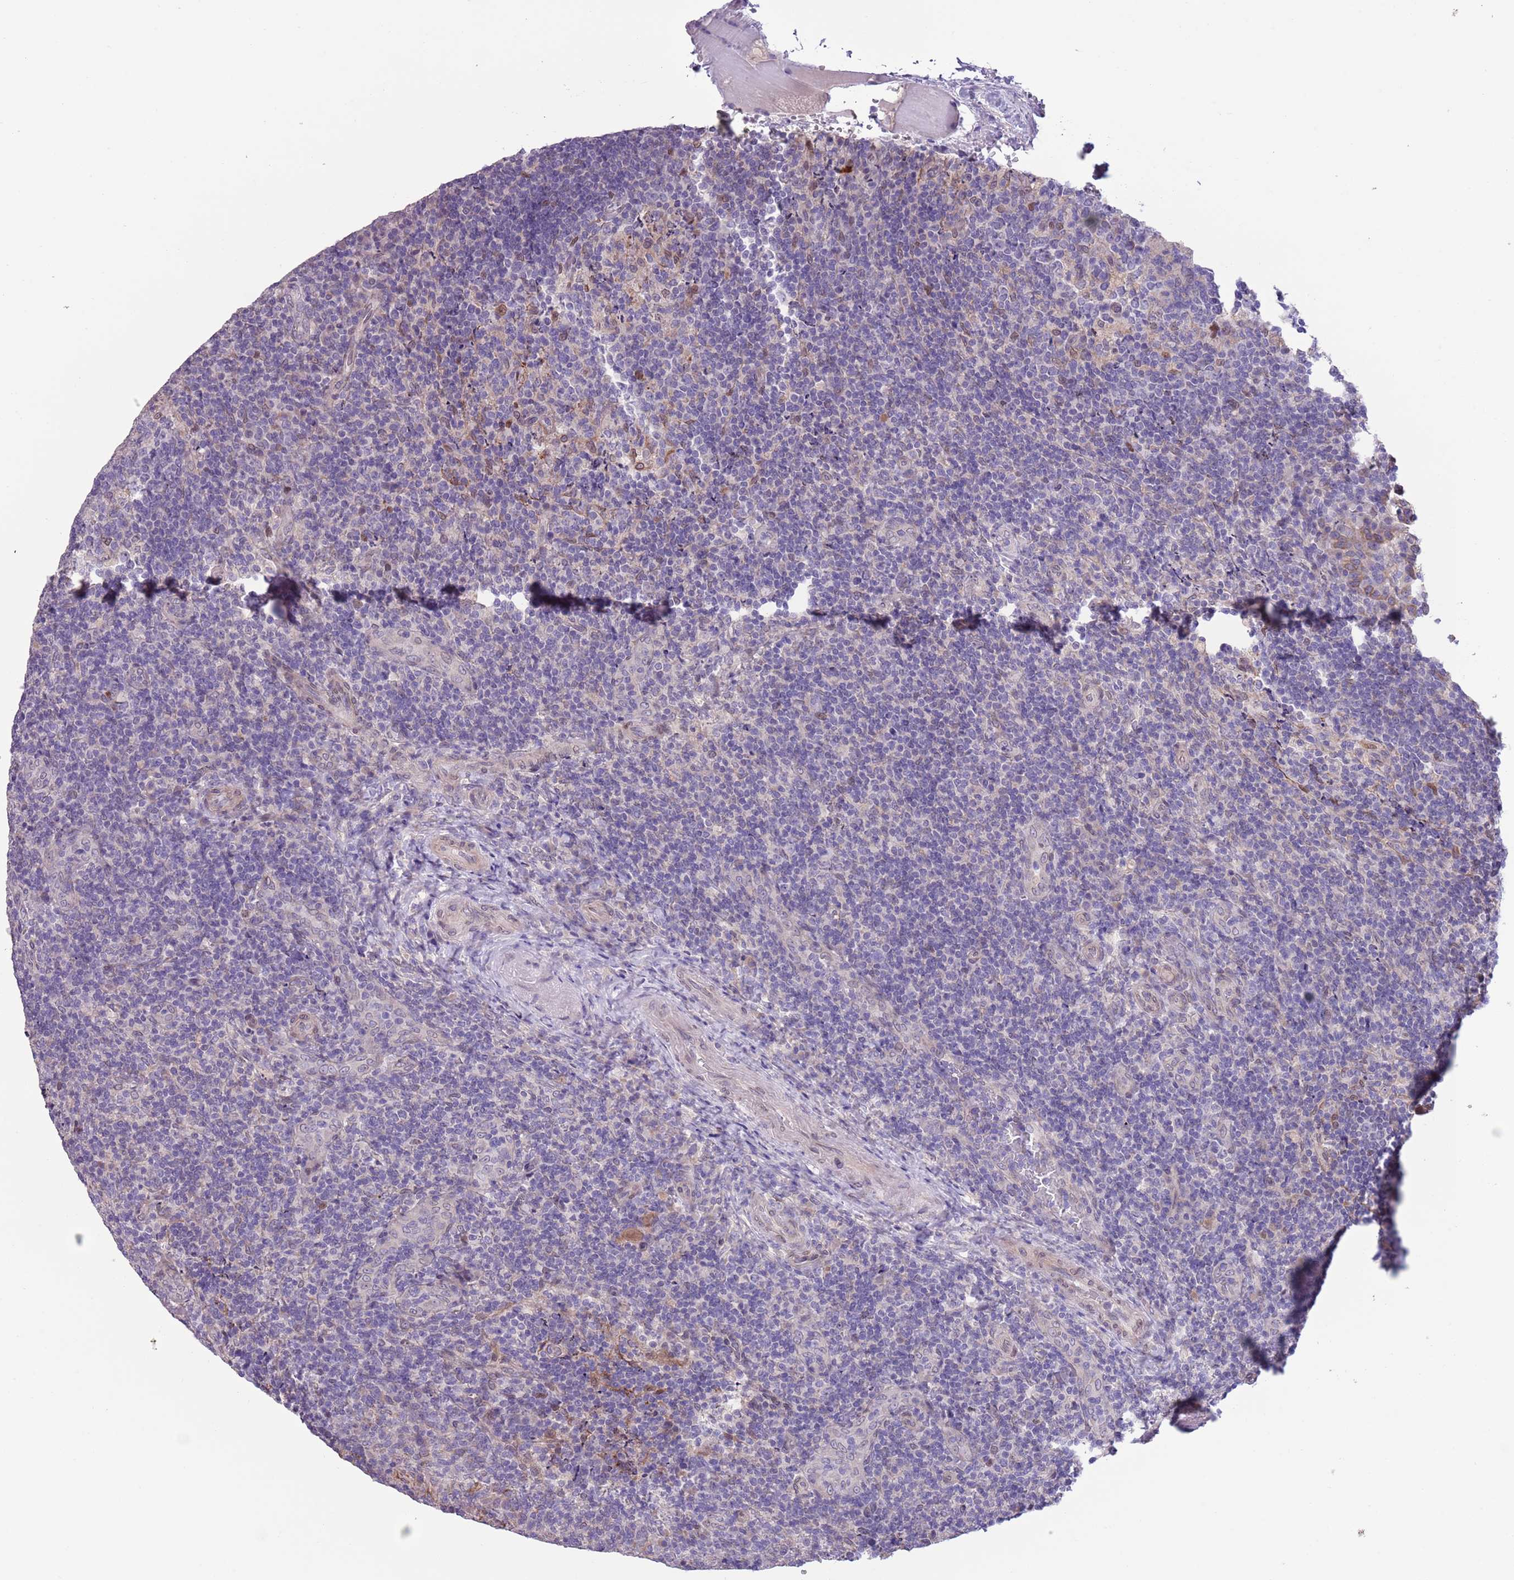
{"staining": {"intensity": "negative", "quantity": "none", "location": "none"}, "tissue": "tonsil", "cell_type": "Germinal center cells", "image_type": "normal", "snomed": [{"axis": "morphology", "description": "Normal tissue, NOS"}, {"axis": "topography", "description": "Tonsil"}], "caption": "Normal tonsil was stained to show a protein in brown. There is no significant positivity in germinal center cells. (Stains: DAB immunohistochemistry with hematoxylin counter stain, Microscopy: brightfield microscopy at high magnification).", "gene": "CCND2", "patient": {"sex": "male", "age": 17}}